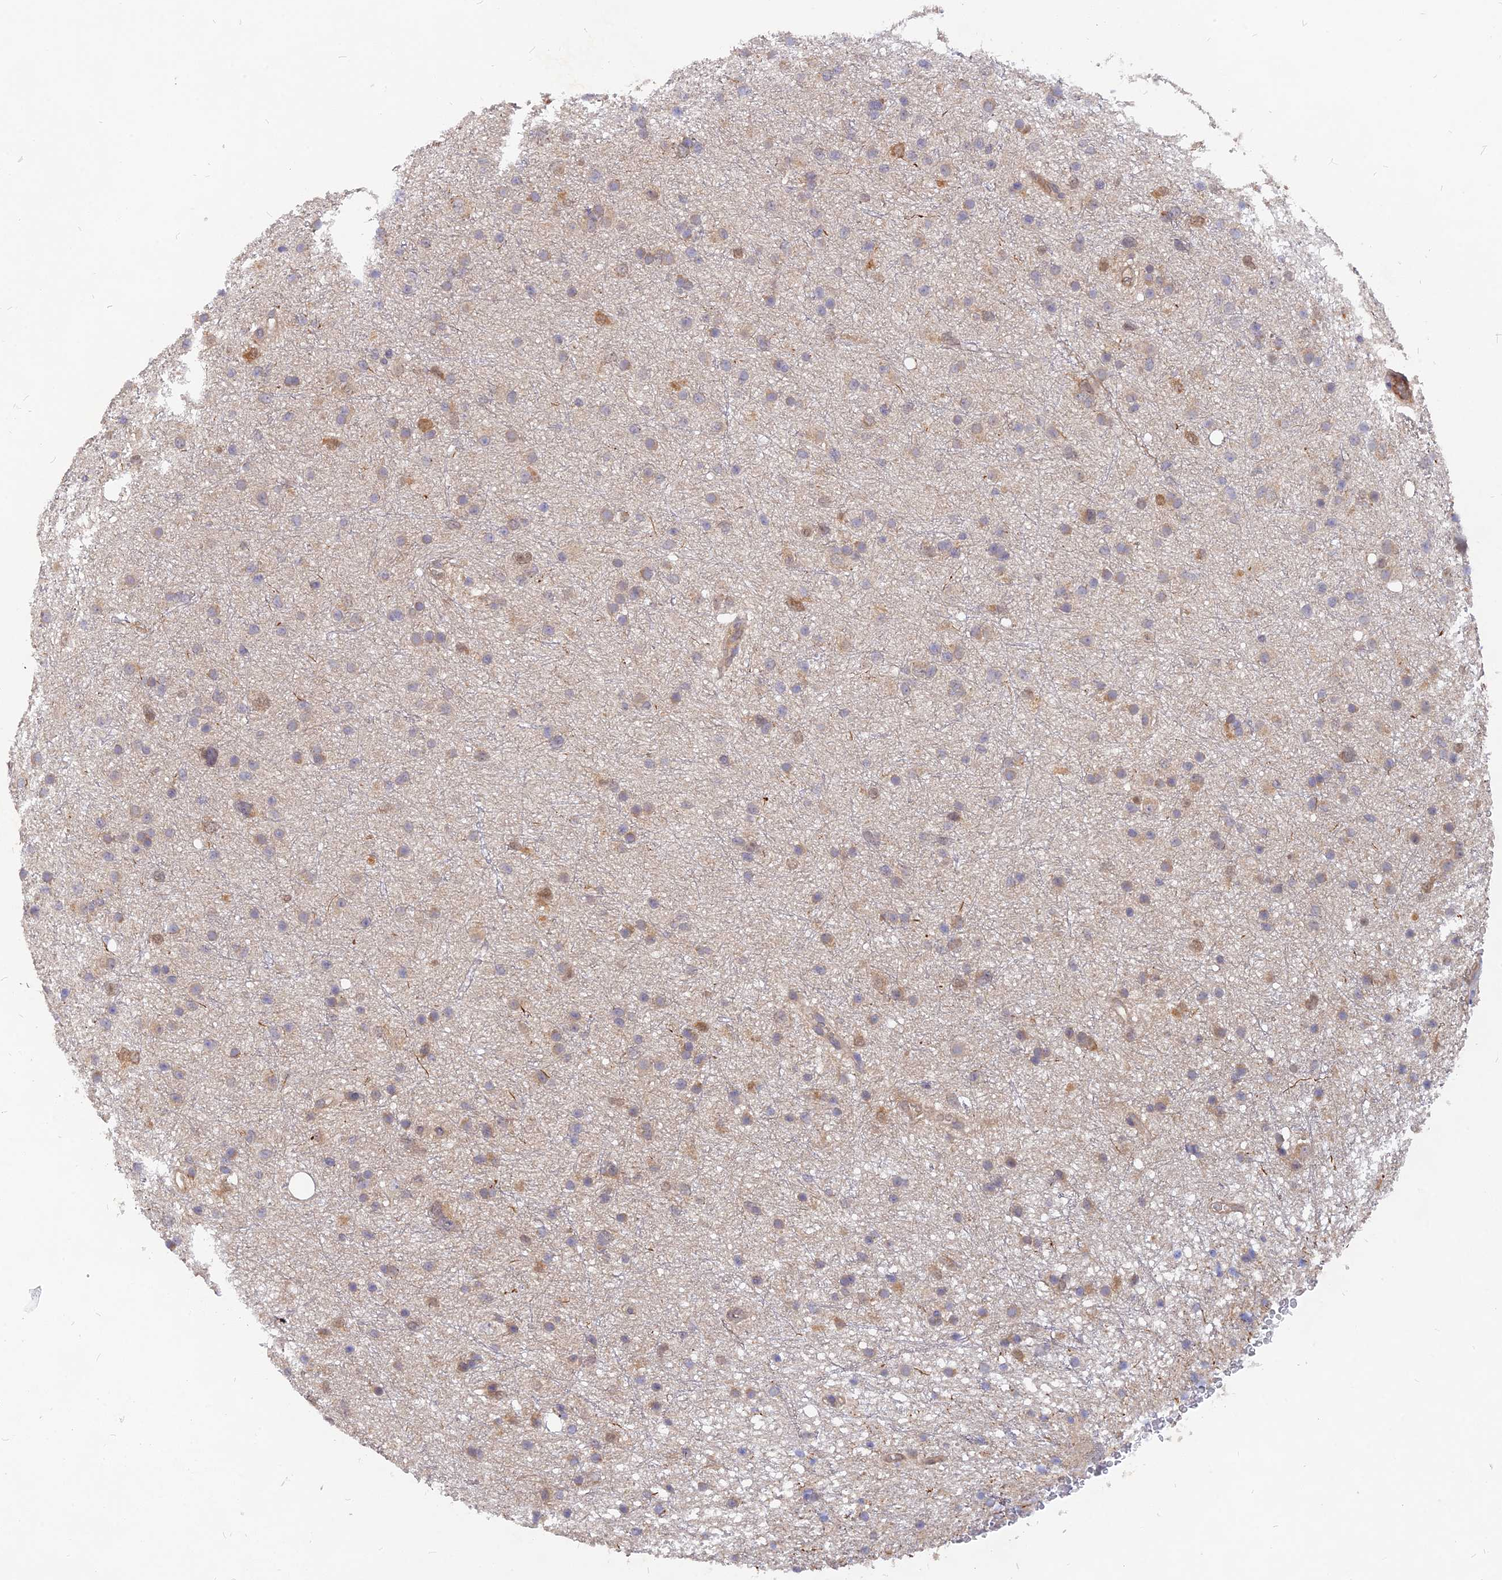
{"staining": {"intensity": "moderate", "quantity": "<25%", "location": "cytoplasmic/membranous"}, "tissue": "glioma", "cell_type": "Tumor cells", "image_type": "cancer", "snomed": [{"axis": "morphology", "description": "Glioma, malignant, Low grade"}, {"axis": "topography", "description": "Cerebral cortex"}], "caption": "IHC of malignant glioma (low-grade) displays low levels of moderate cytoplasmic/membranous expression in approximately <25% of tumor cells. (IHC, brightfield microscopy, high magnification).", "gene": "ARL2BP", "patient": {"sex": "female", "age": 39}}